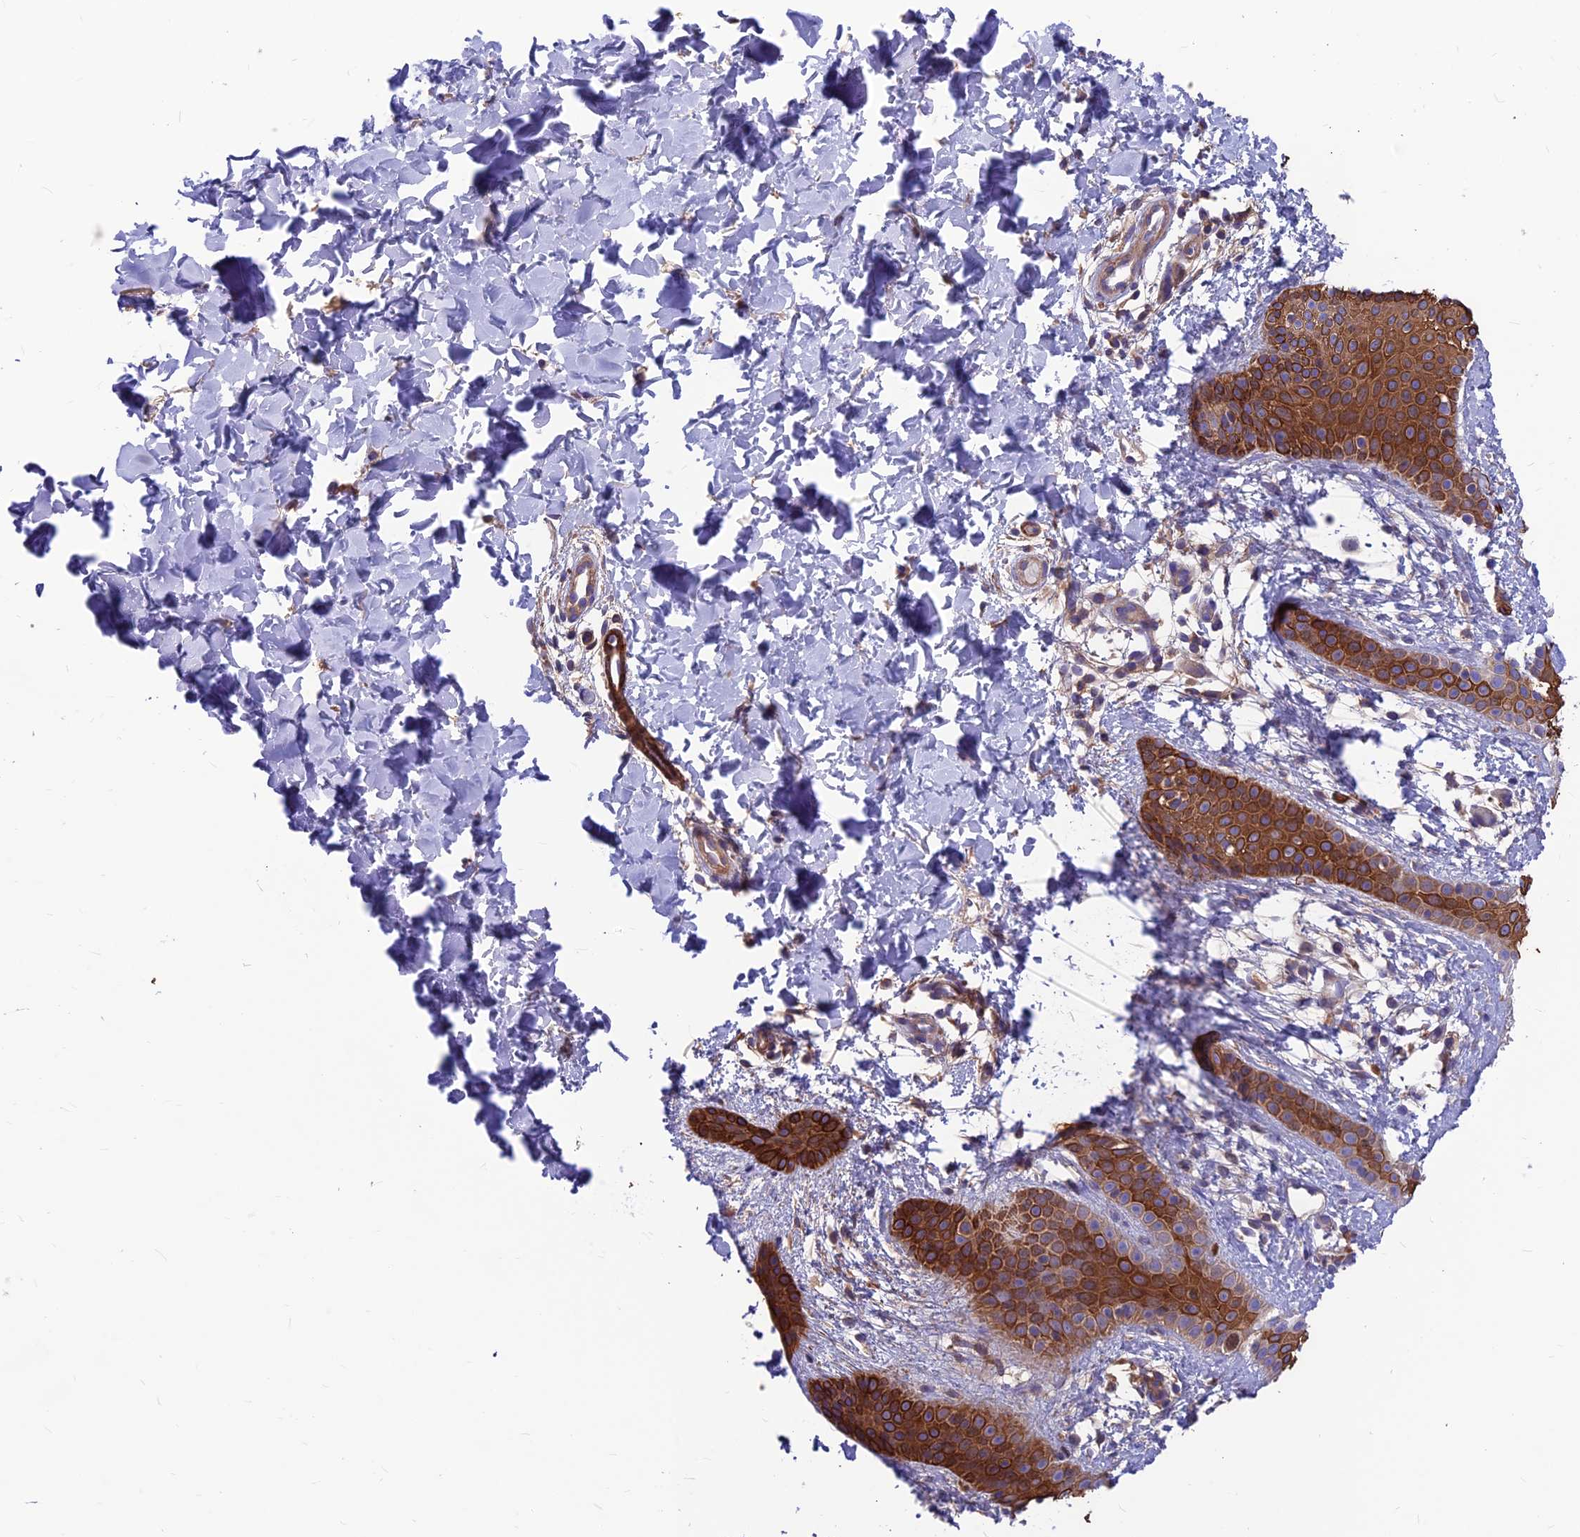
{"staining": {"intensity": "strong", "quantity": "25%-75%", "location": "cytoplasmic/membranous"}, "tissue": "skin", "cell_type": "Fibroblasts", "image_type": "normal", "snomed": [{"axis": "morphology", "description": "Normal tissue, NOS"}, {"axis": "topography", "description": "Skin"}], "caption": "IHC (DAB (3,3'-diaminobenzidine)) staining of unremarkable skin demonstrates strong cytoplasmic/membranous protein positivity in approximately 25%-75% of fibroblasts.", "gene": "VPS16", "patient": {"sex": "male", "age": 36}}